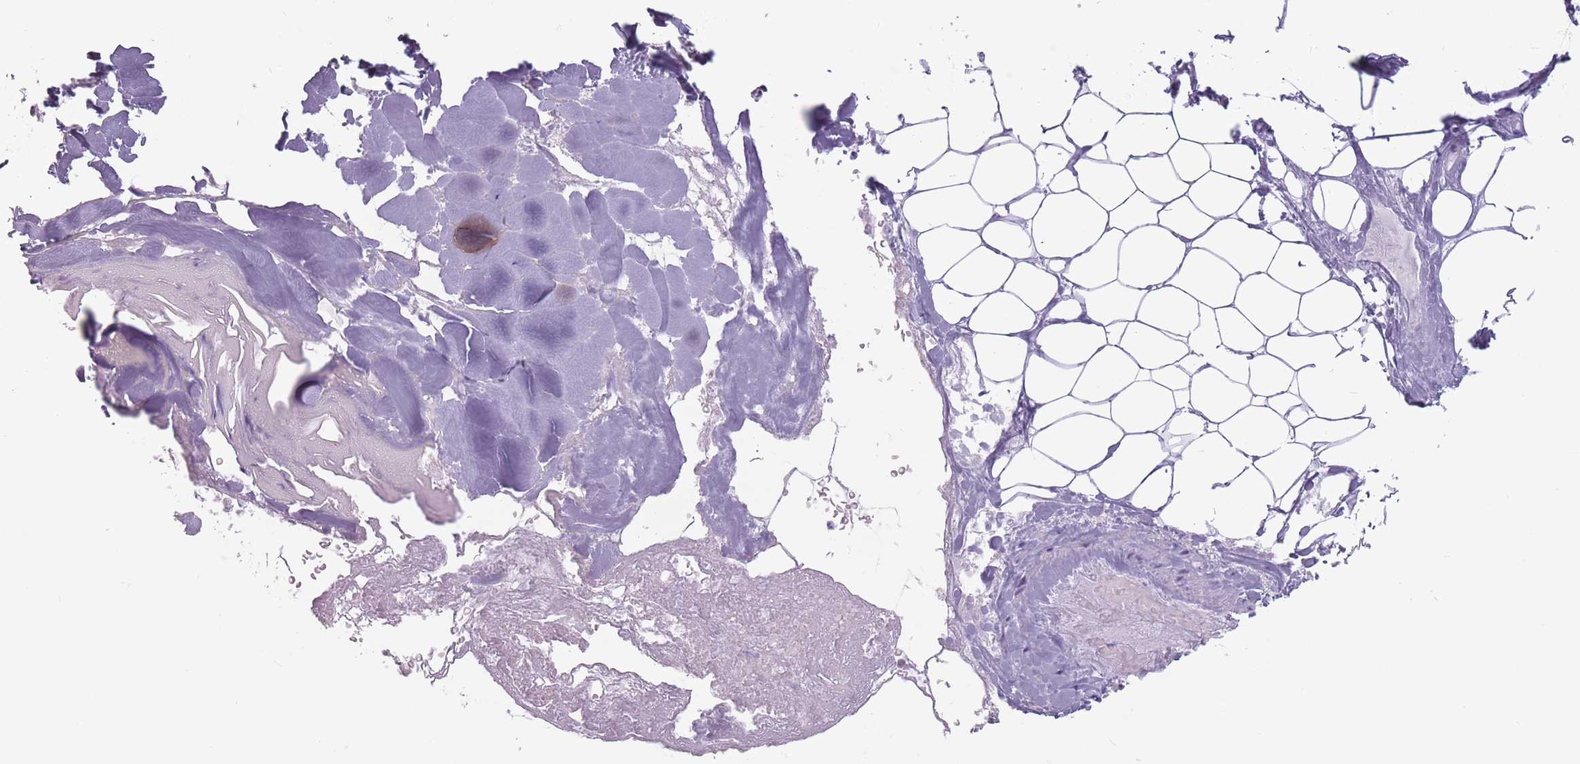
{"staining": {"intensity": "negative", "quantity": "none", "location": "none"}, "tissue": "adipose tissue", "cell_type": "Adipocytes", "image_type": "normal", "snomed": [{"axis": "morphology", "description": "Normal tissue, NOS"}, {"axis": "topography", "description": "Peripheral nerve tissue"}], "caption": "Adipocytes are negative for brown protein staining in normal adipose tissue. (DAB (3,3'-diaminobenzidine) immunohistochemistry (IHC) with hematoxylin counter stain).", "gene": "RPL18", "patient": {"sex": "male", "age": 74}}